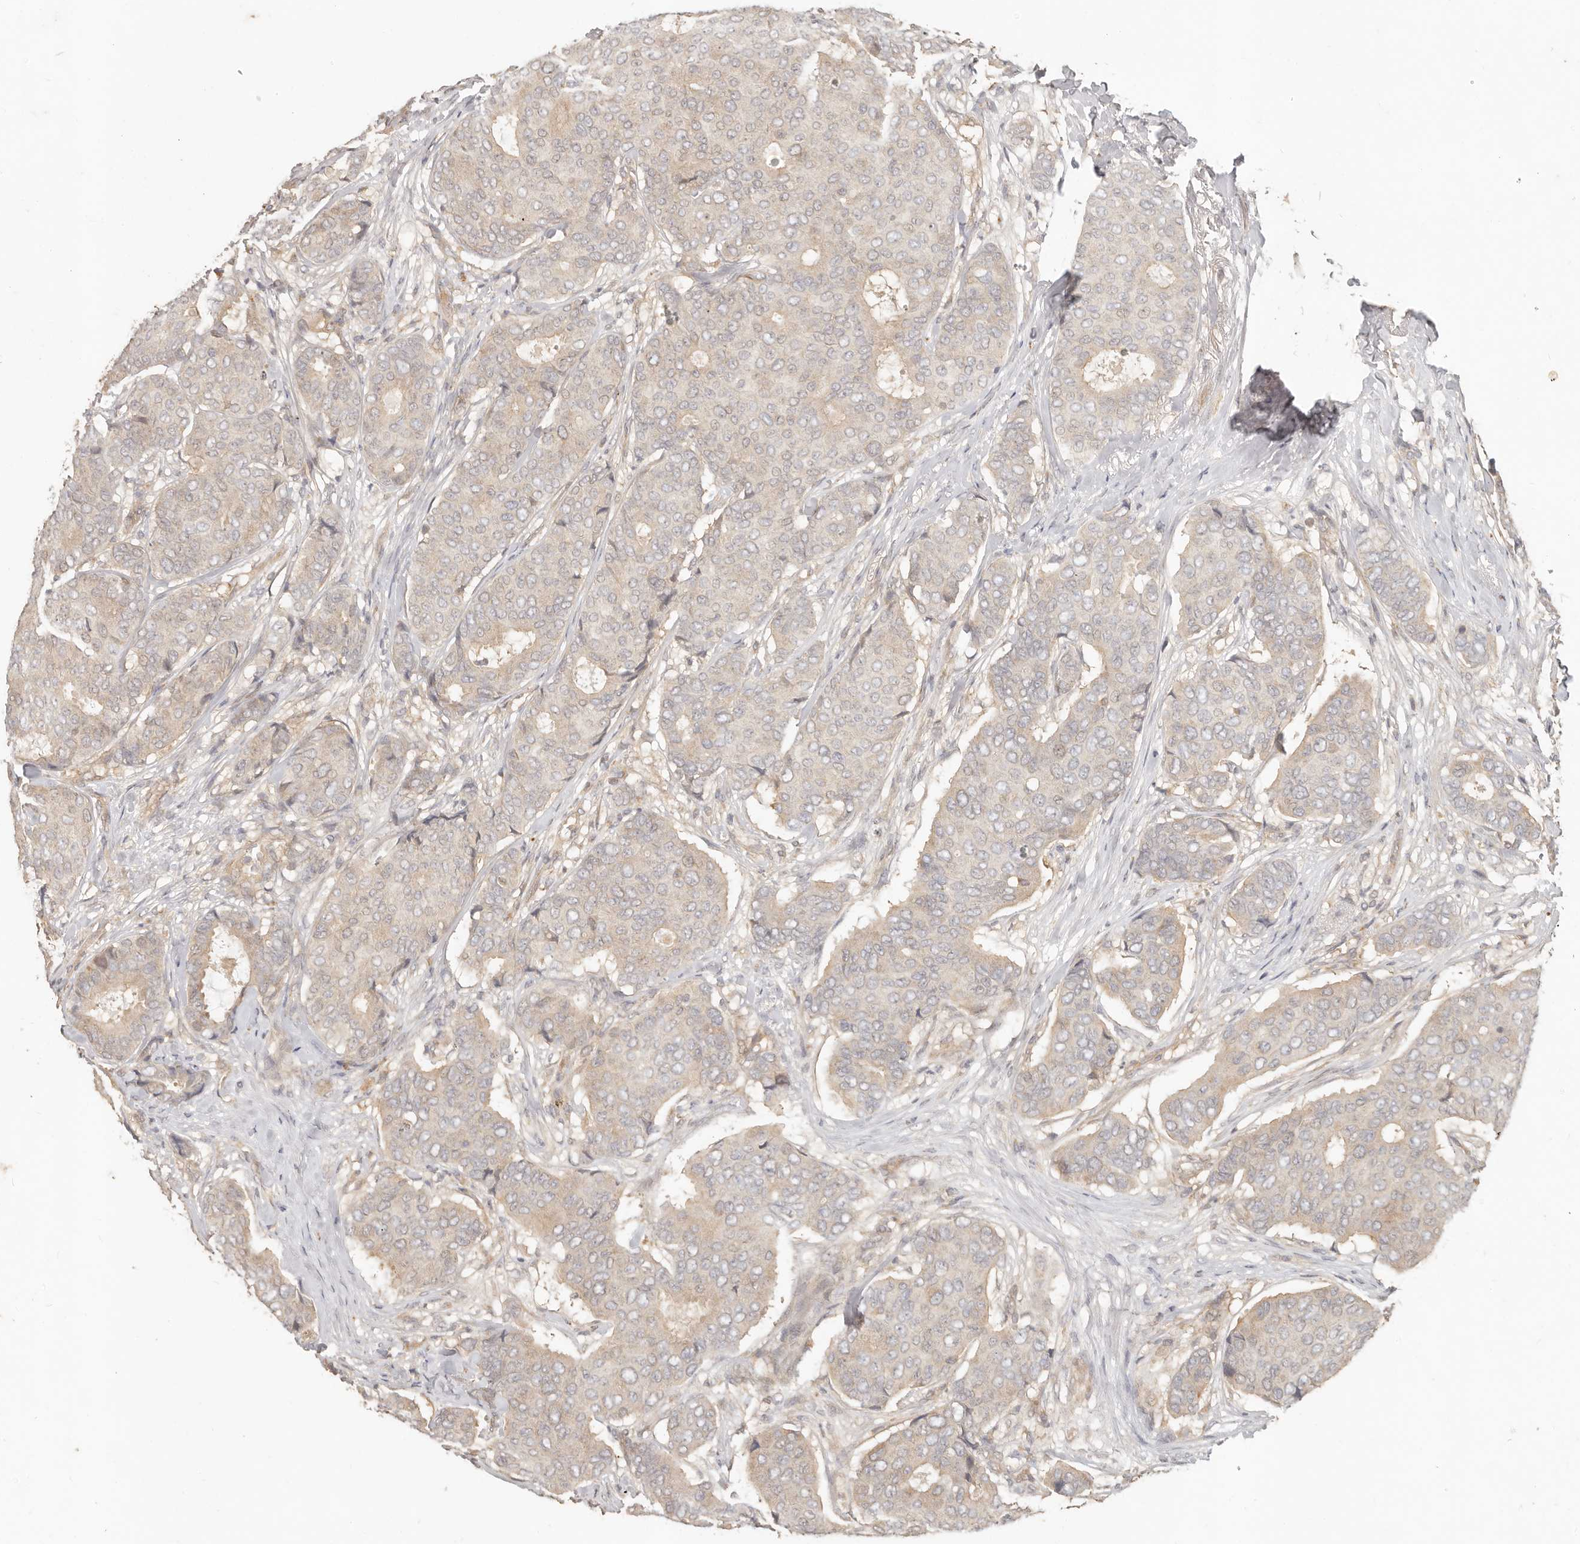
{"staining": {"intensity": "moderate", "quantity": "<25%", "location": "cytoplasmic/membranous"}, "tissue": "breast cancer", "cell_type": "Tumor cells", "image_type": "cancer", "snomed": [{"axis": "morphology", "description": "Duct carcinoma"}, {"axis": "topography", "description": "Breast"}], "caption": "Protein staining demonstrates moderate cytoplasmic/membranous staining in approximately <25% of tumor cells in breast cancer (infiltrating ductal carcinoma).", "gene": "MTFR2", "patient": {"sex": "female", "age": 75}}